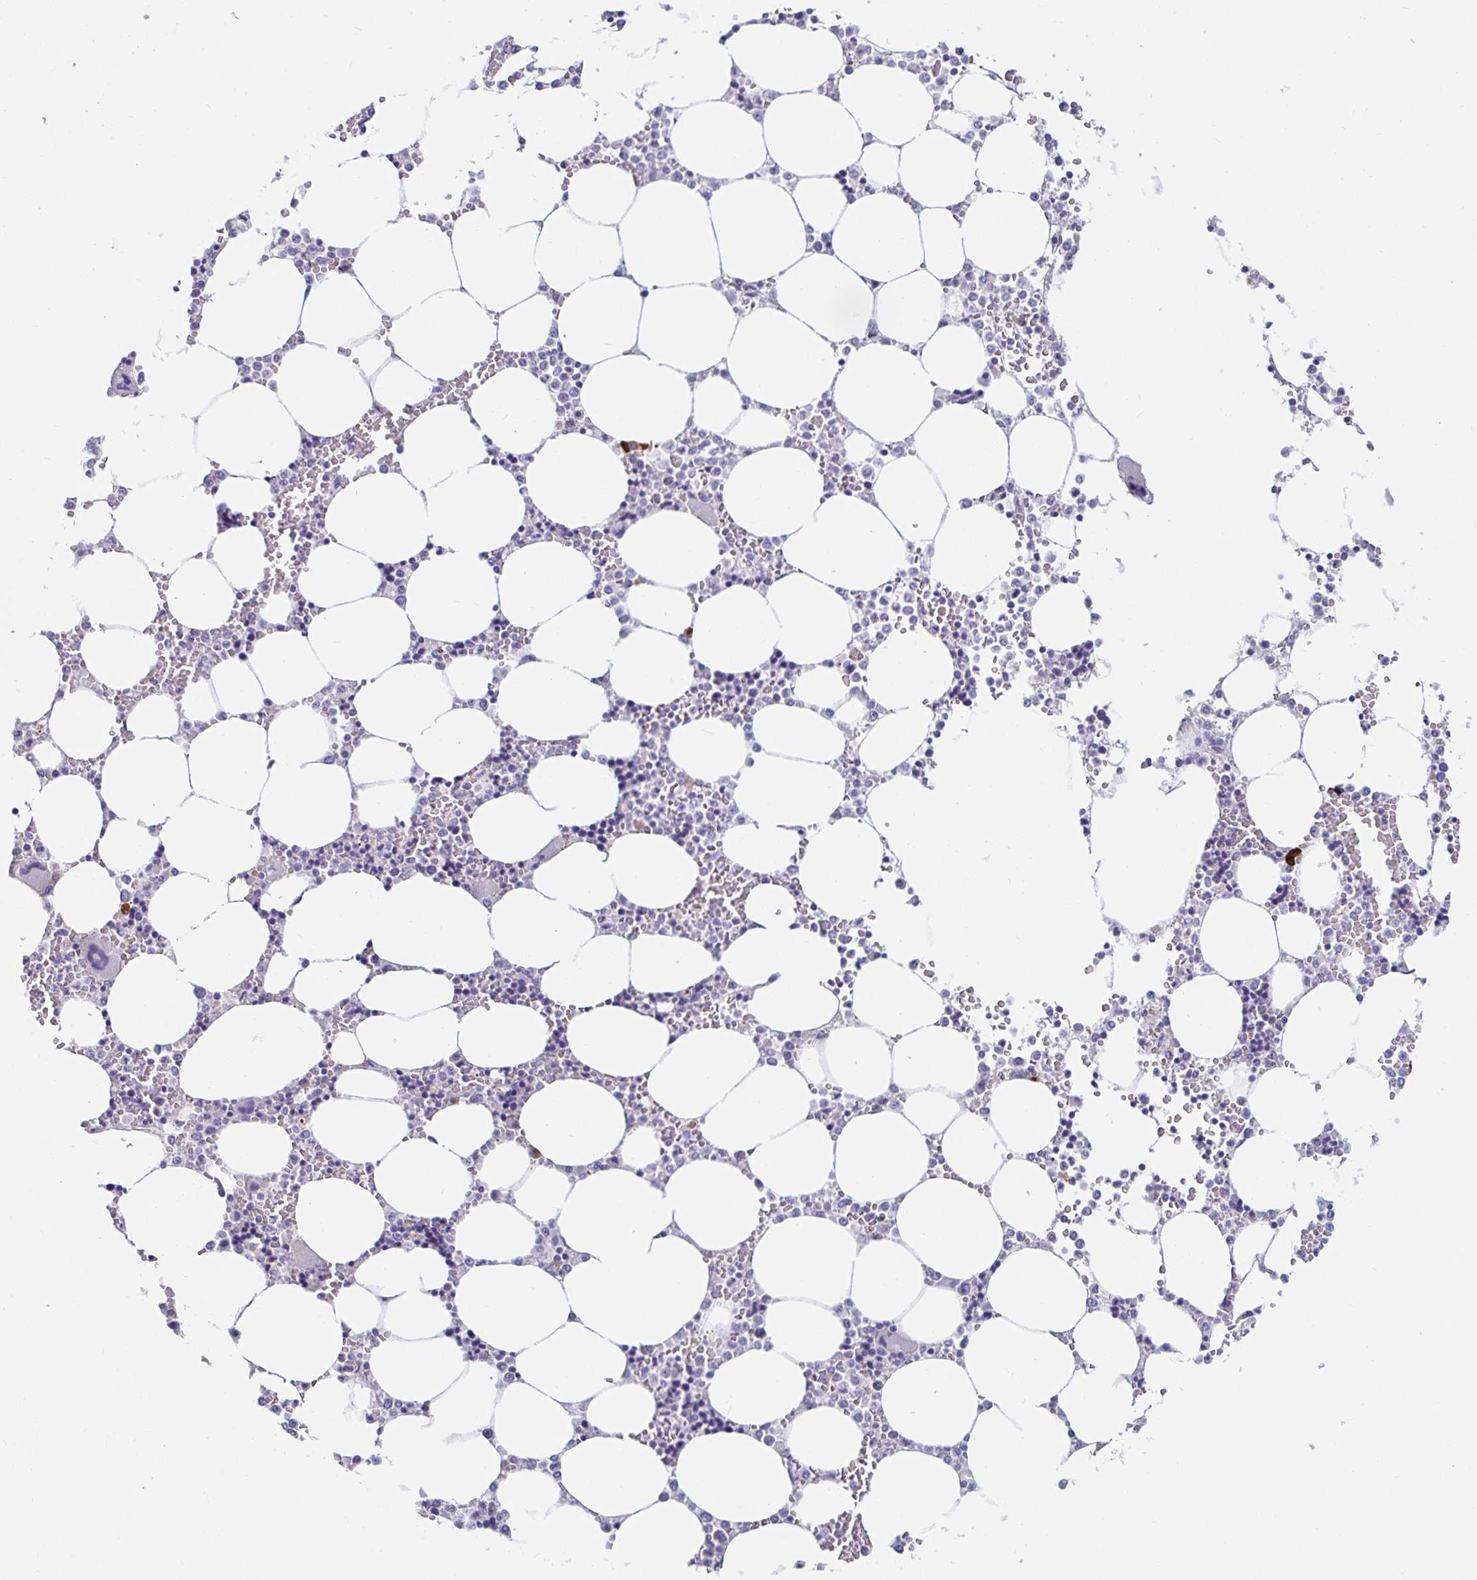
{"staining": {"intensity": "strong", "quantity": "<25%", "location": "cytoplasmic/membranous"}, "tissue": "bone marrow", "cell_type": "Hematopoietic cells", "image_type": "normal", "snomed": [{"axis": "morphology", "description": "Normal tissue, NOS"}, {"axis": "topography", "description": "Bone marrow"}], "caption": "Immunohistochemistry staining of unremarkable bone marrow, which demonstrates medium levels of strong cytoplasmic/membranous expression in approximately <25% of hematopoietic cells indicating strong cytoplasmic/membranous protein staining. The staining was performed using DAB (3,3'-diaminobenzidine) (brown) for protein detection and nuclei were counterstained in hematoxylin (blue).", "gene": "C4orf17", "patient": {"sex": "male", "age": 64}}